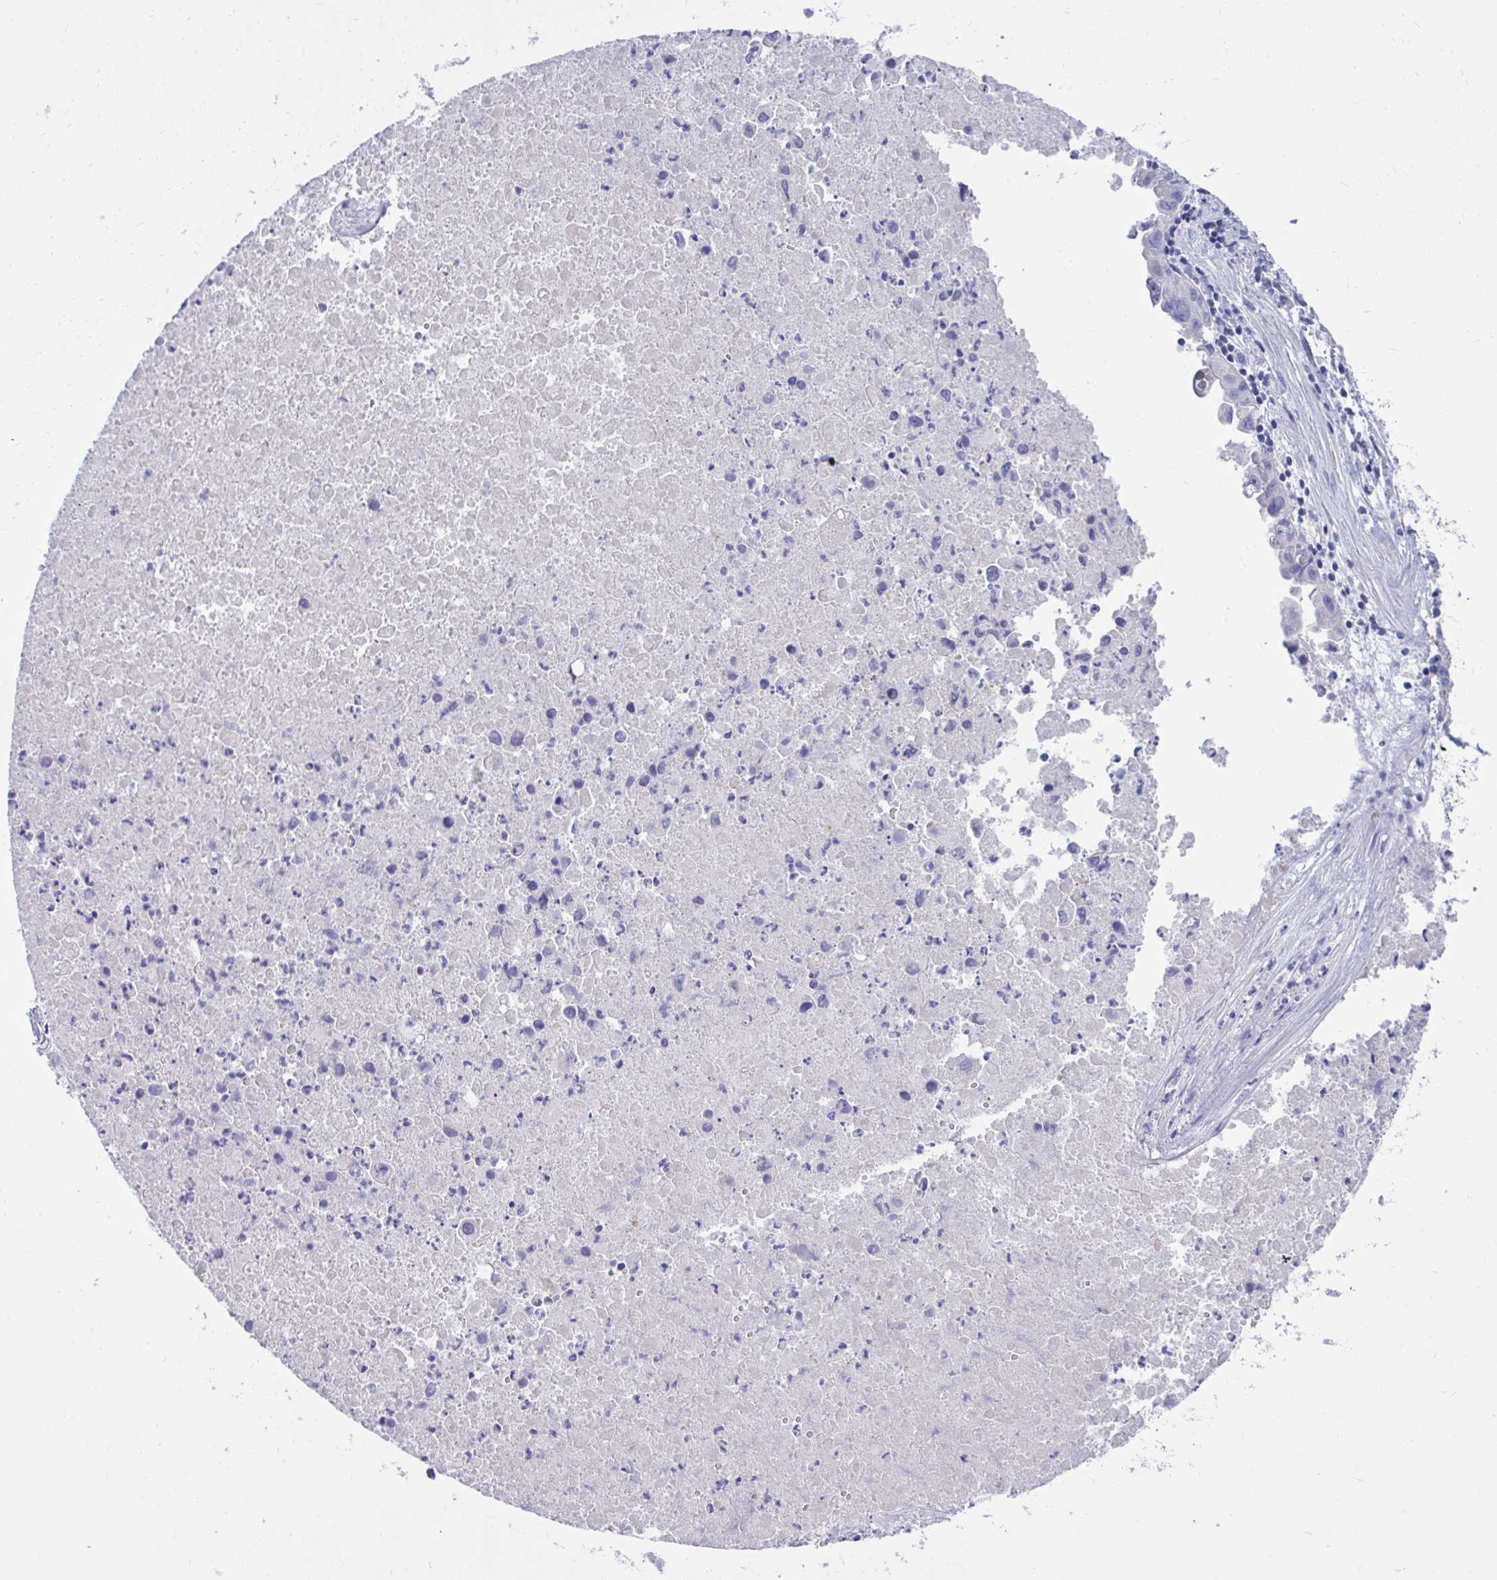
{"staining": {"intensity": "negative", "quantity": "none", "location": "none"}, "tissue": "lung cancer", "cell_type": "Tumor cells", "image_type": "cancer", "snomed": [{"axis": "morphology", "description": "Adenocarcinoma, NOS"}, {"axis": "topography", "description": "Lymph node"}, {"axis": "topography", "description": "Lung"}], "caption": "A micrograph of lung cancer (adenocarcinoma) stained for a protein exhibits no brown staining in tumor cells. (Stains: DAB IHC with hematoxylin counter stain, Microscopy: brightfield microscopy at high magnification).", "gene": "LRRC36", "patient": {"sex": "male", "age": 64}}